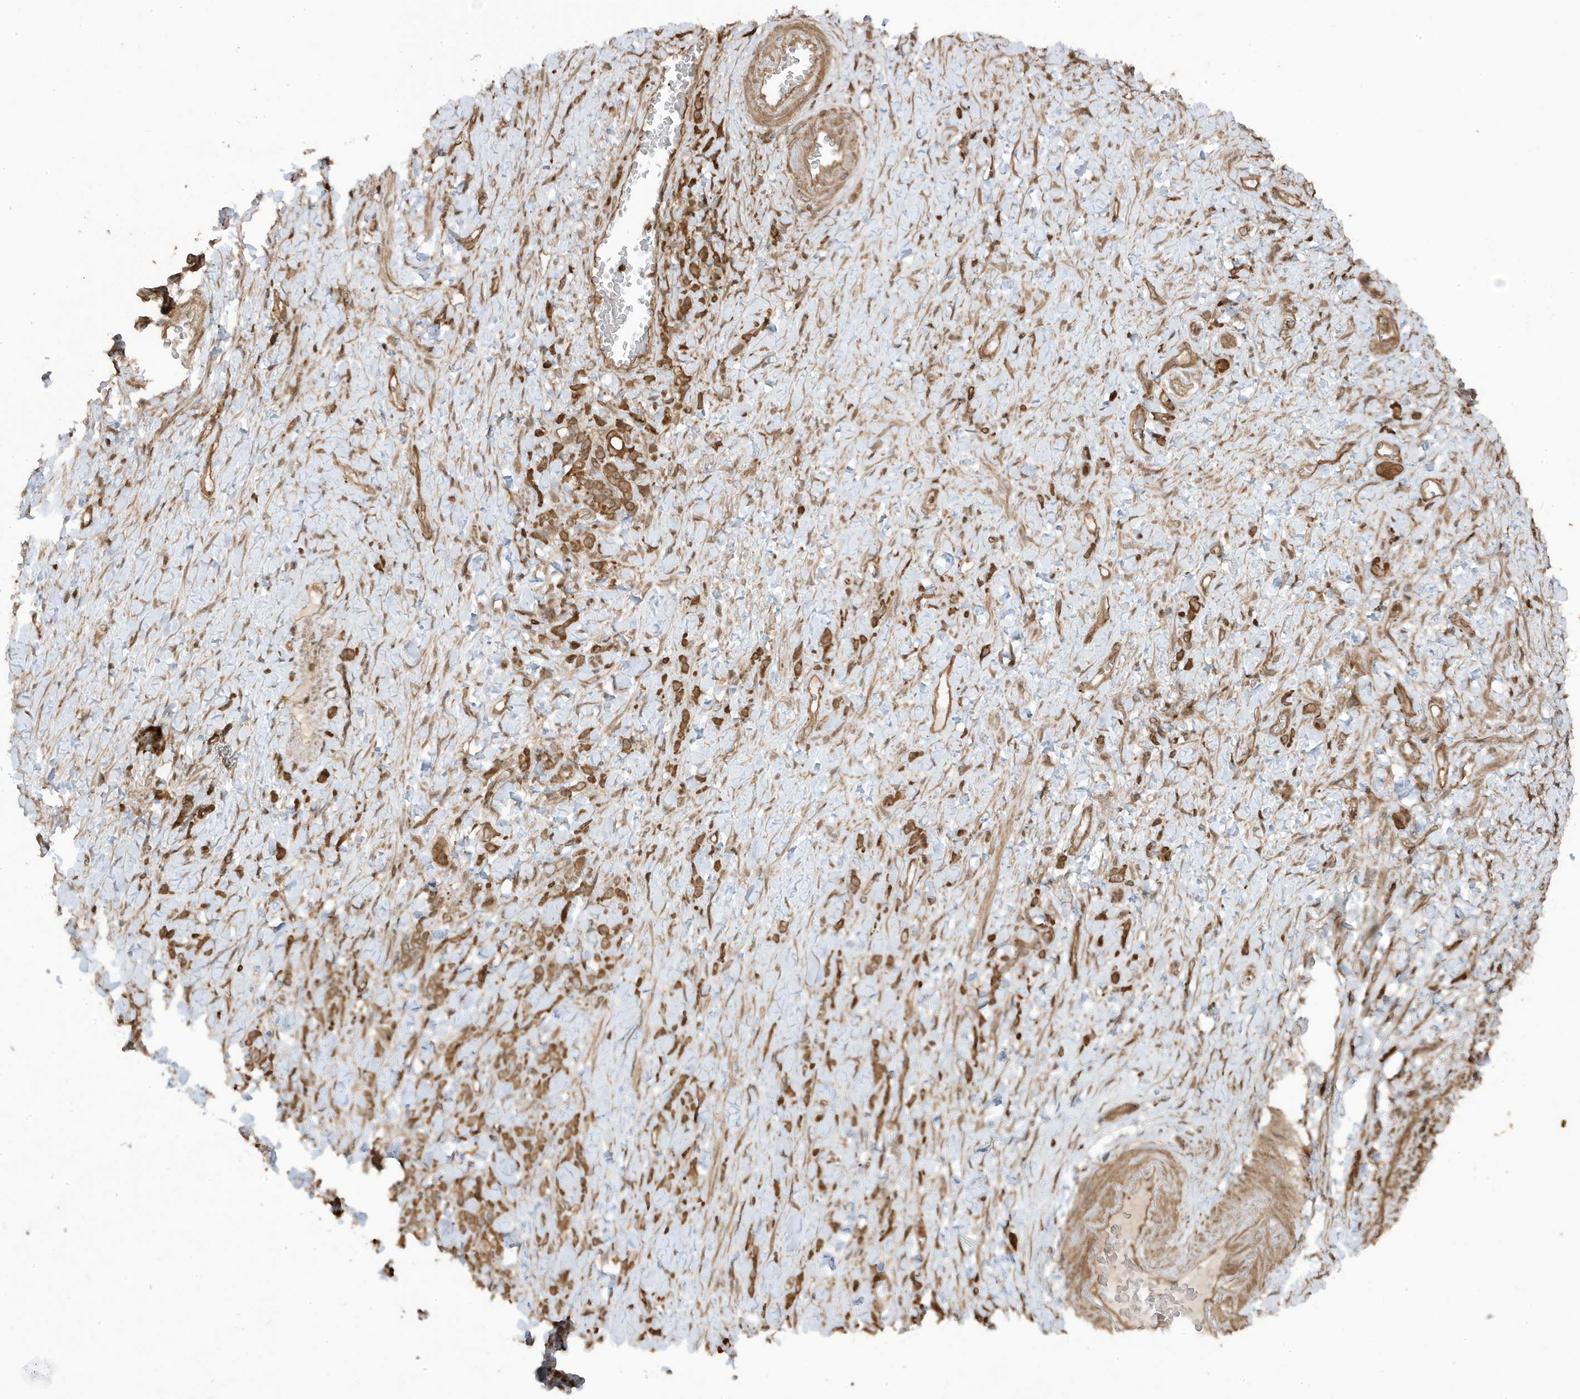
{"staining": {"intensity": "moderate", "quantity": ">75%", "location": "cytoplasmic/membranous"}, "tissue": "stomach cancer", "cell_type": "Tumor cells", "image_type": "cancer", "snomed": [{"axis": "morphology", "description": "Normal tissue, NOS"}, {"axis": "morphology", "description": "Adenocarcinoma, NOS"}, {"axis": "topography", "description": "Stomach"}], "caption": "This histopathology image exhibits IHC staining of adenocarcinoma (stomach), with medium moderate cytoplasmic/membranous staining in approximately >75% of tumor cells.", "gene": "ASAP1", "patient": {"sex": "male", "age": 82}}